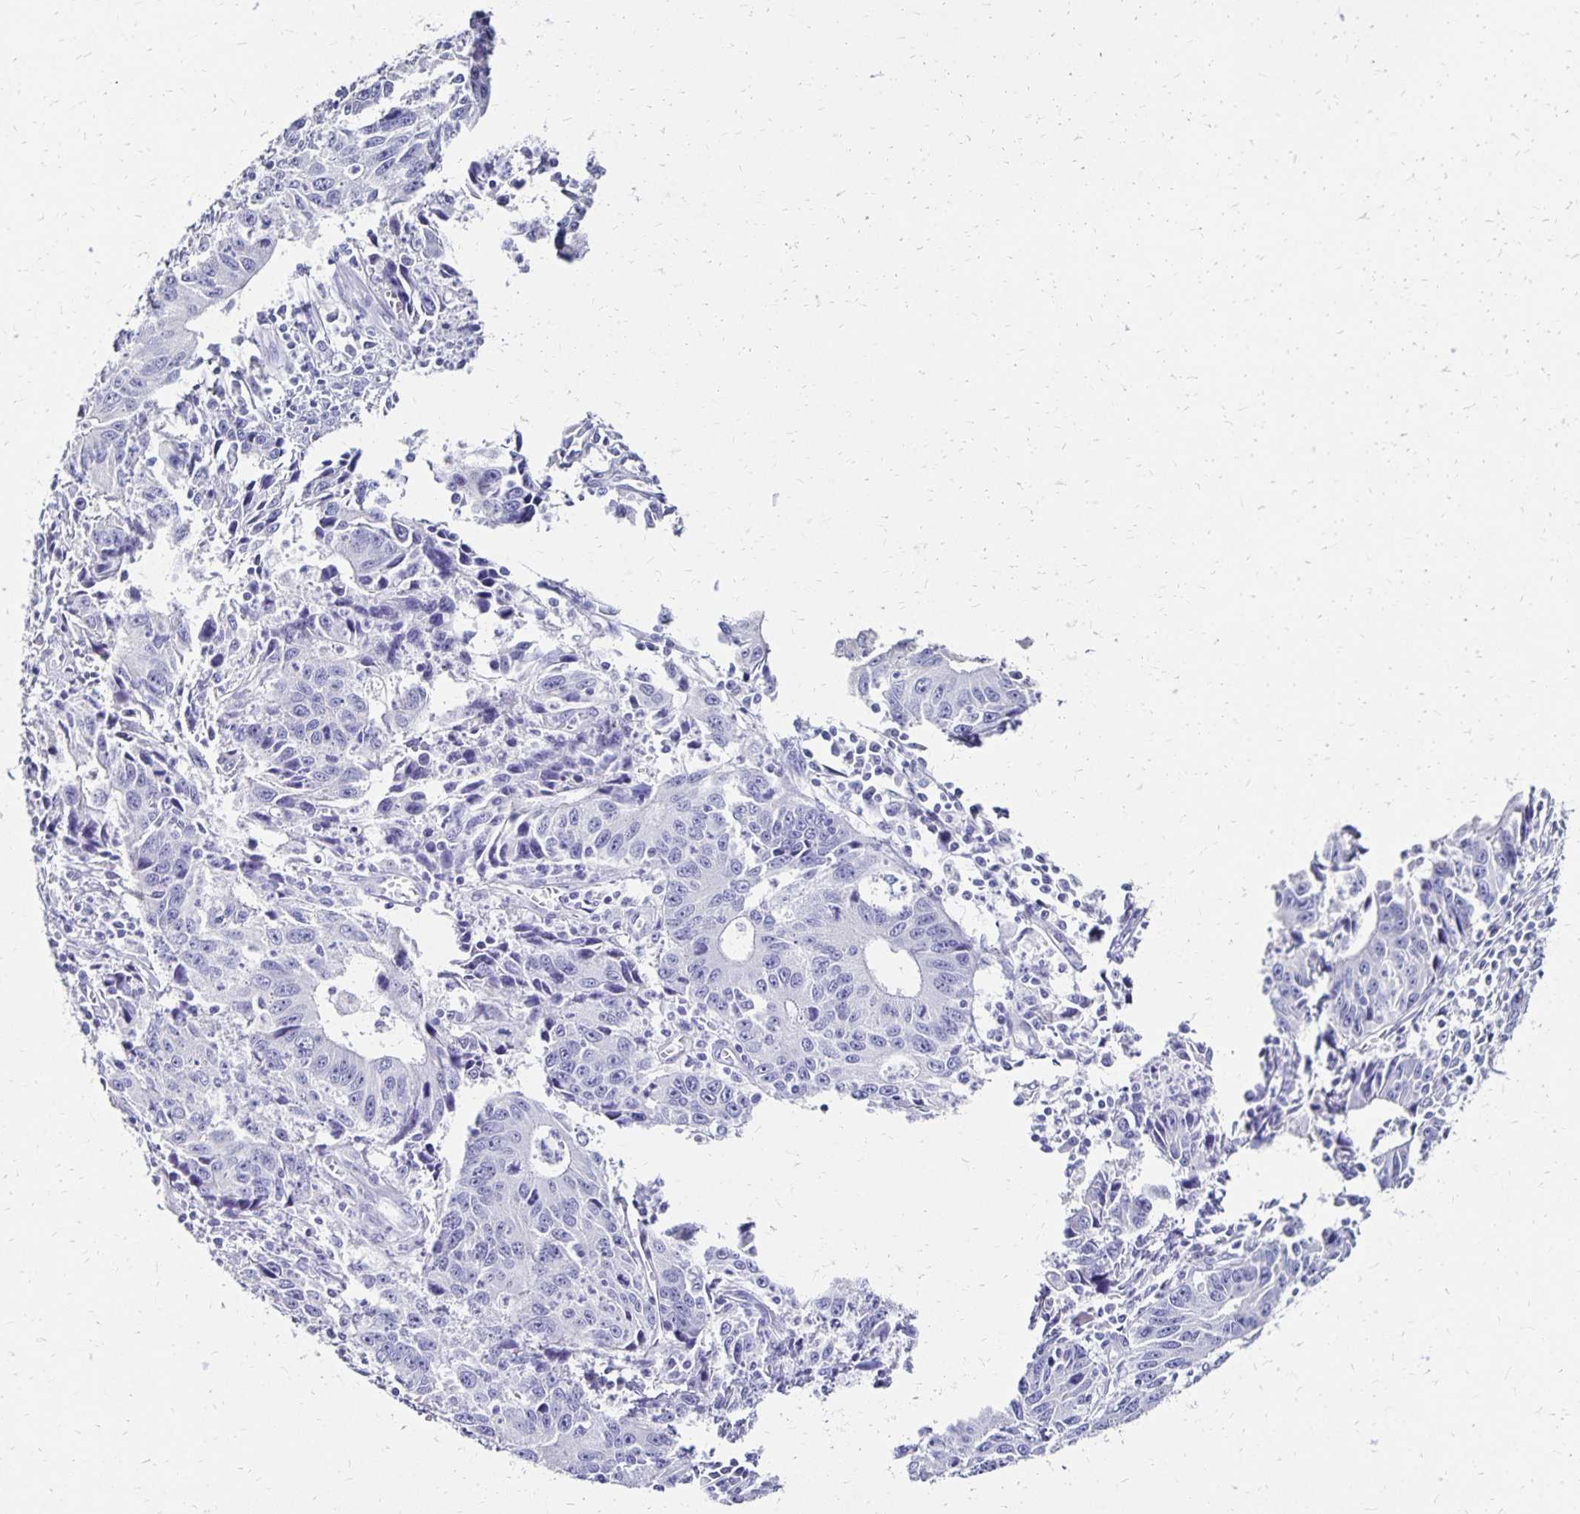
{"staining": {"intensity": "negative", "quantity": "none", "location": "none"}, "tissue": "liver cancer", "cell_type": "Tumor cells", "image_type": "cancer", "snomed": [{"axis": "morphology", "description": "Cholangiocarcinoma"}, {"axis": "topography", "description": "Liver"}], "caption": "A high-resolution image shows IHC staining of liver cholangiocarcinoma, which reveals no significant staining in tumor cells. Brightfield microscopy of immunohistochemistry stained with DAB (brown) and hematoxylin (blue), captured at high magnification.", "gene": "DYNLT4", "patient": {"sex": "male", "age": 65}}